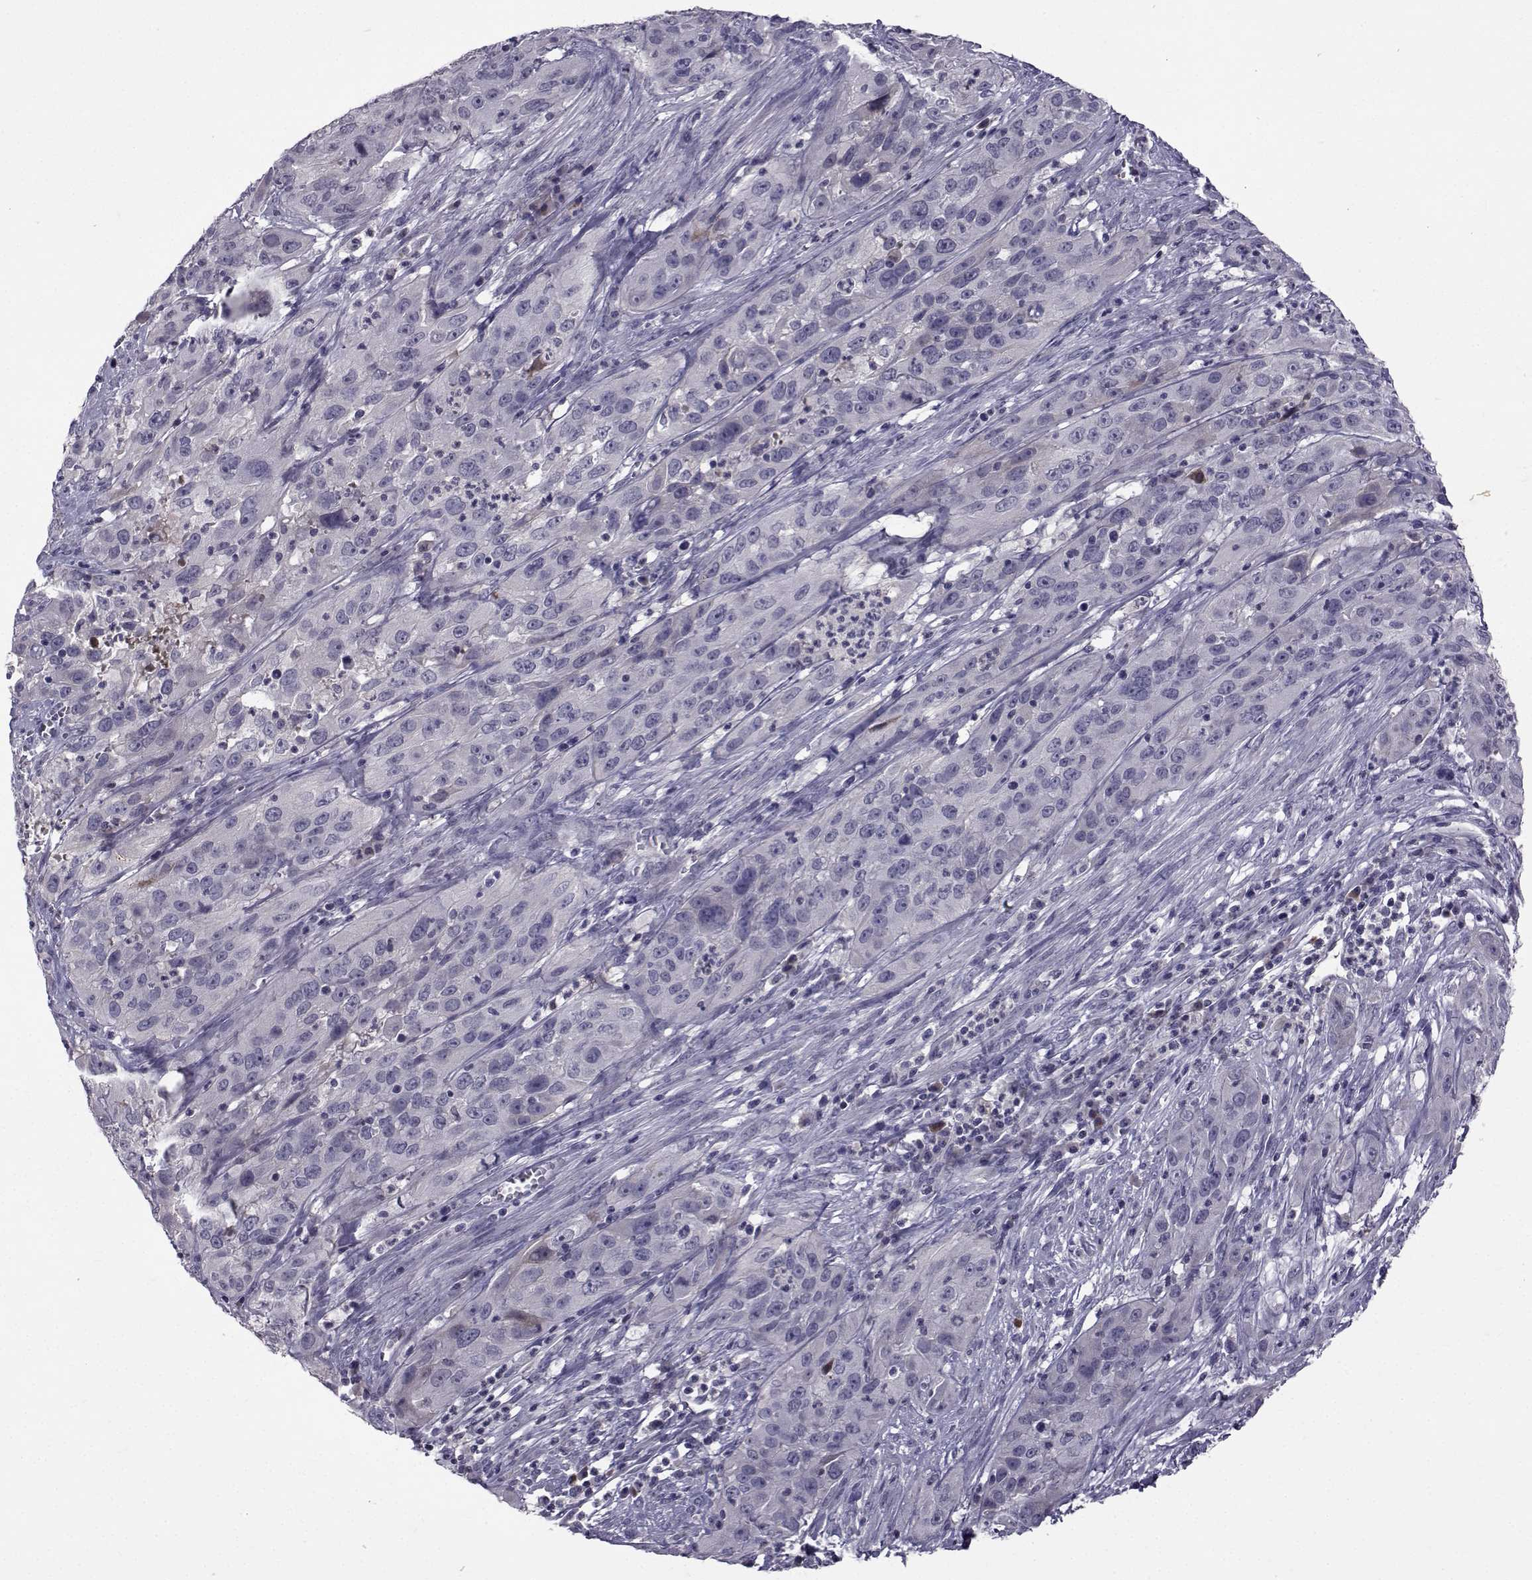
{"staining": {"intensity": "negative", "quantity": "none", "location": "none"}, "tissue": "cervical cancer", "cell_type": "Tumor cells", "image_type": "cancer", "snomed": [{"axis": "morphology", "description": "Squamous cell carcinoma, NOS"}, {"axis": "topography", "description": "Cervix"}], "caption": "DAB immunohistochemical staining of human squamous cell carcinoma (cervical) shows no significant positivity in tumor cells. (Stains: DAB immunohistochemistry with hematoxylin counter stain, Microscopy: brightfield microscopy at high magnification).", "gene": "TNFRSF11B", "patient": {"sex": "female", "age": 32}}